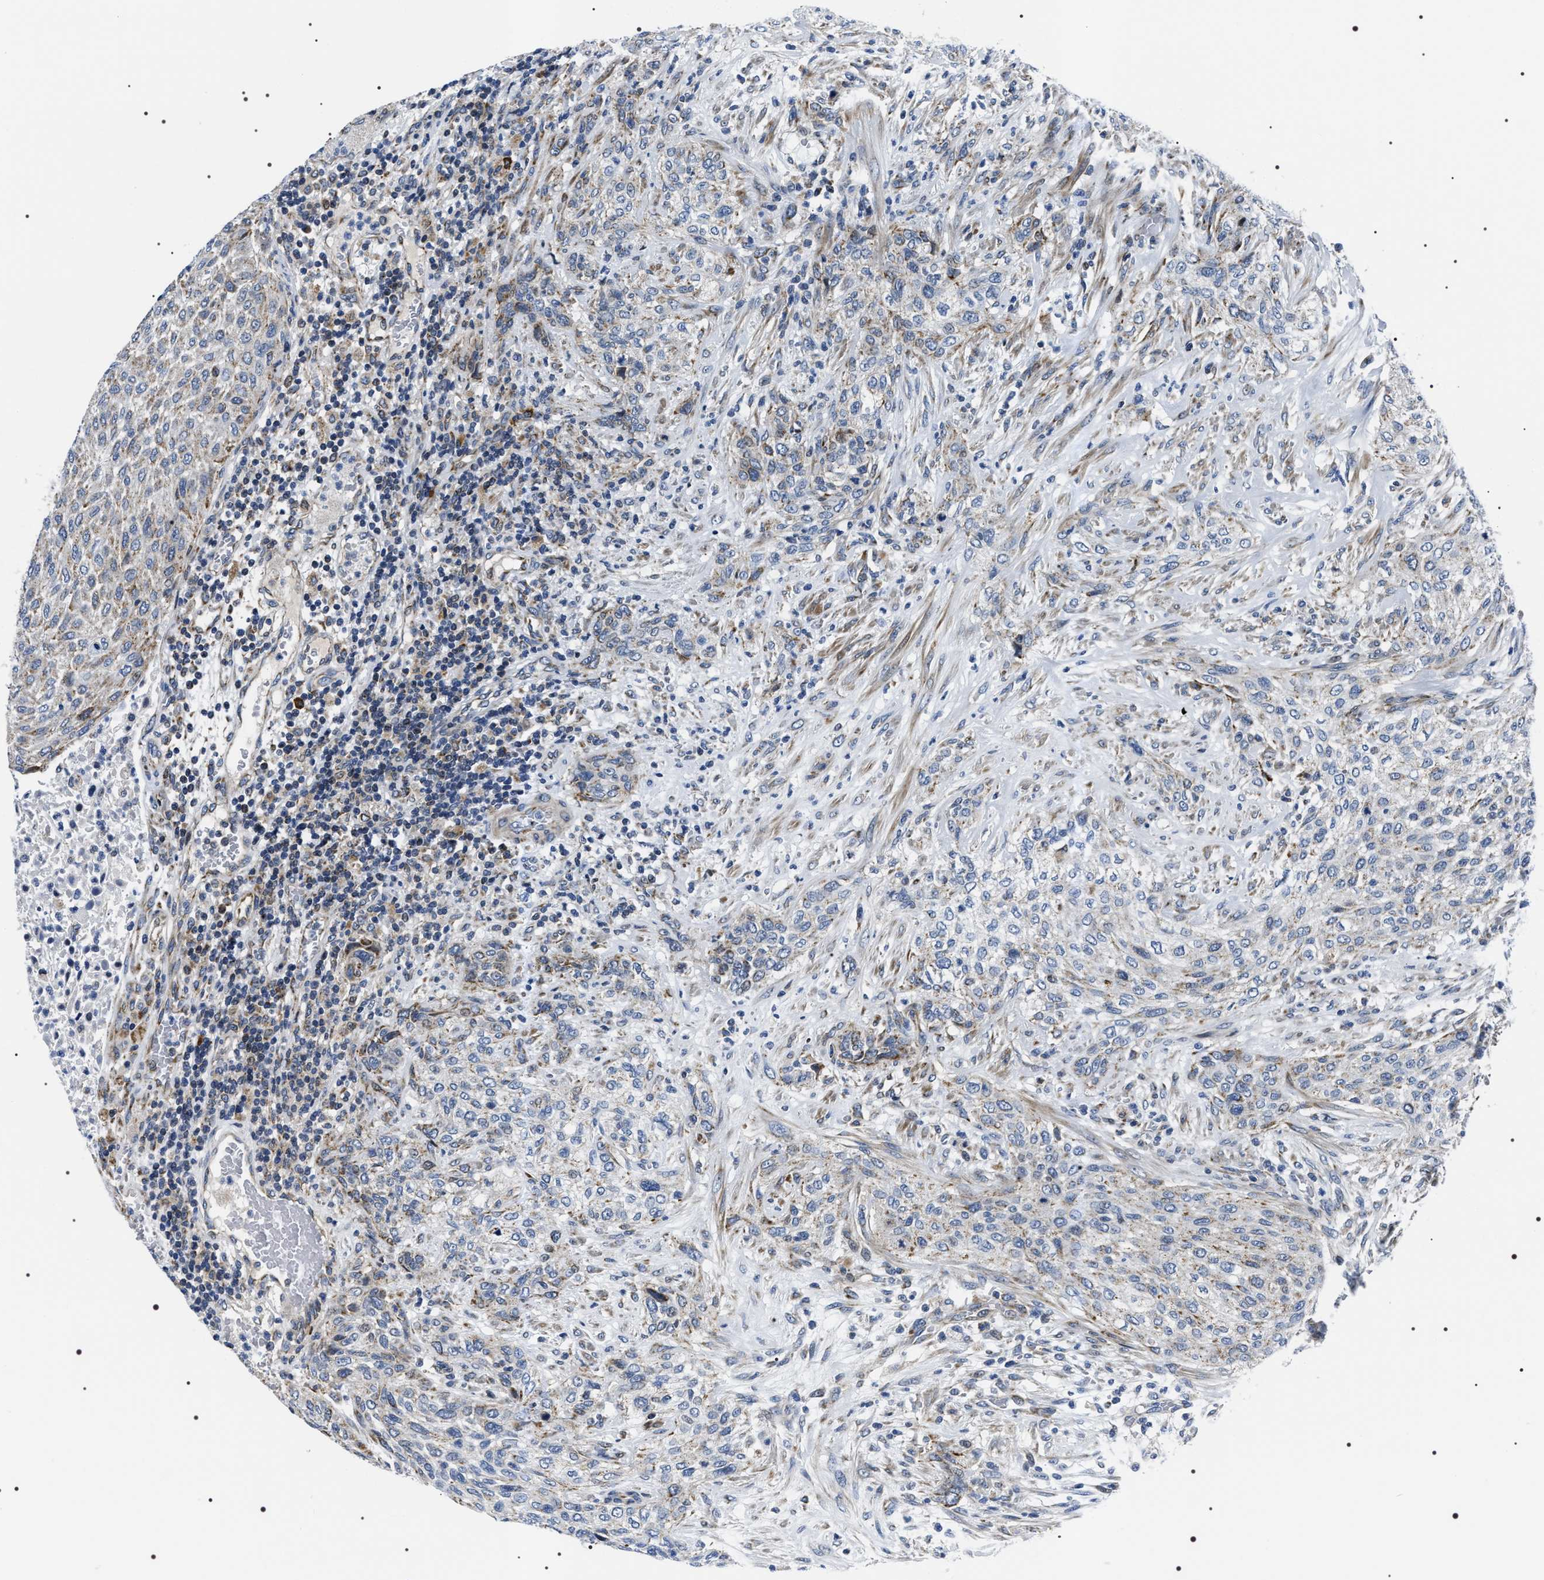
{"staining": {"intensity": "moderate", "quantity": "<25%", "location": "cytoplasmic/membranous"}, "tissue": "urothelial cancer", "cell_type": "Tumor cells", "image_type": "cancer", "snomed": [{"axis": "morphology", "description": "Urothelial carcinoma, Low grade"}, {"axis": "morphology", "description": "Urothelial carcinoma, High grade"}, {"axis": "topography", "description": "Urinary bladder"}], "caption": "High-grade urothelial carcinoma stained for a protein (brown) exhibits moderate cytoplasmic/membranous positive positivity in approximately <25% of tumor cells.", "gene": "NTMT1", "patient": {"sex": "male", "age": 35}}